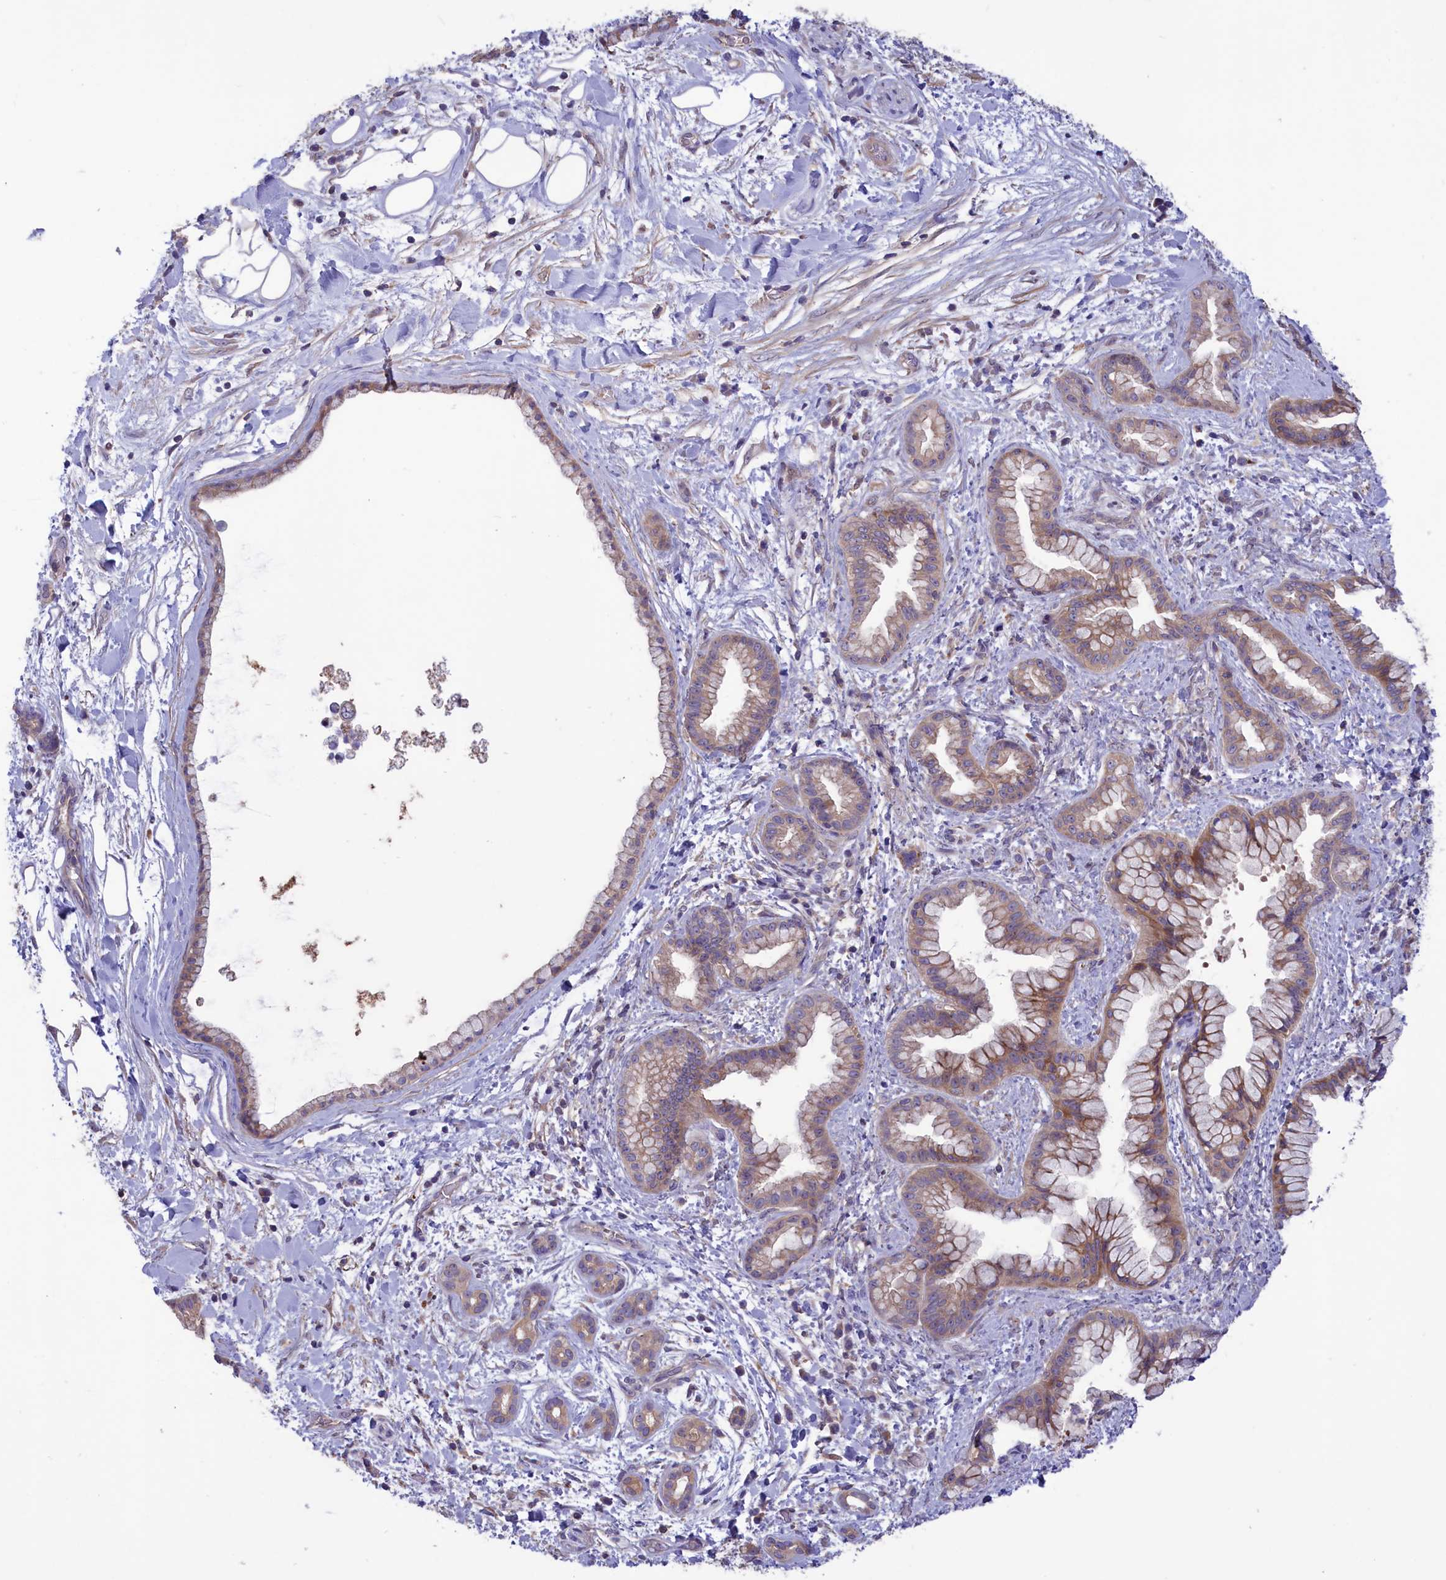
{"staining": {"intensity": "moderate", "quantity": ">75%", "location": "cytoplasmic/membranous"}, "tissue": "pancreatic cancer", "cell_type": "Tumor cells", "image_type": "cancer", "snomed": [{"axis": "morphology", "description": "Adenocarcinoma, NOS"}, {"axis": "topography", "description": "Pancreas"}], "caption": "High-power microscopy captured an IHC image of adenocarcinoma (pancreatic), revealing moderate cytoplasmic/membranous positivity in approximately >75% of tumor cells.", "gene": "AMDHD2", "patient": {"sex": "female", "age": 78}}